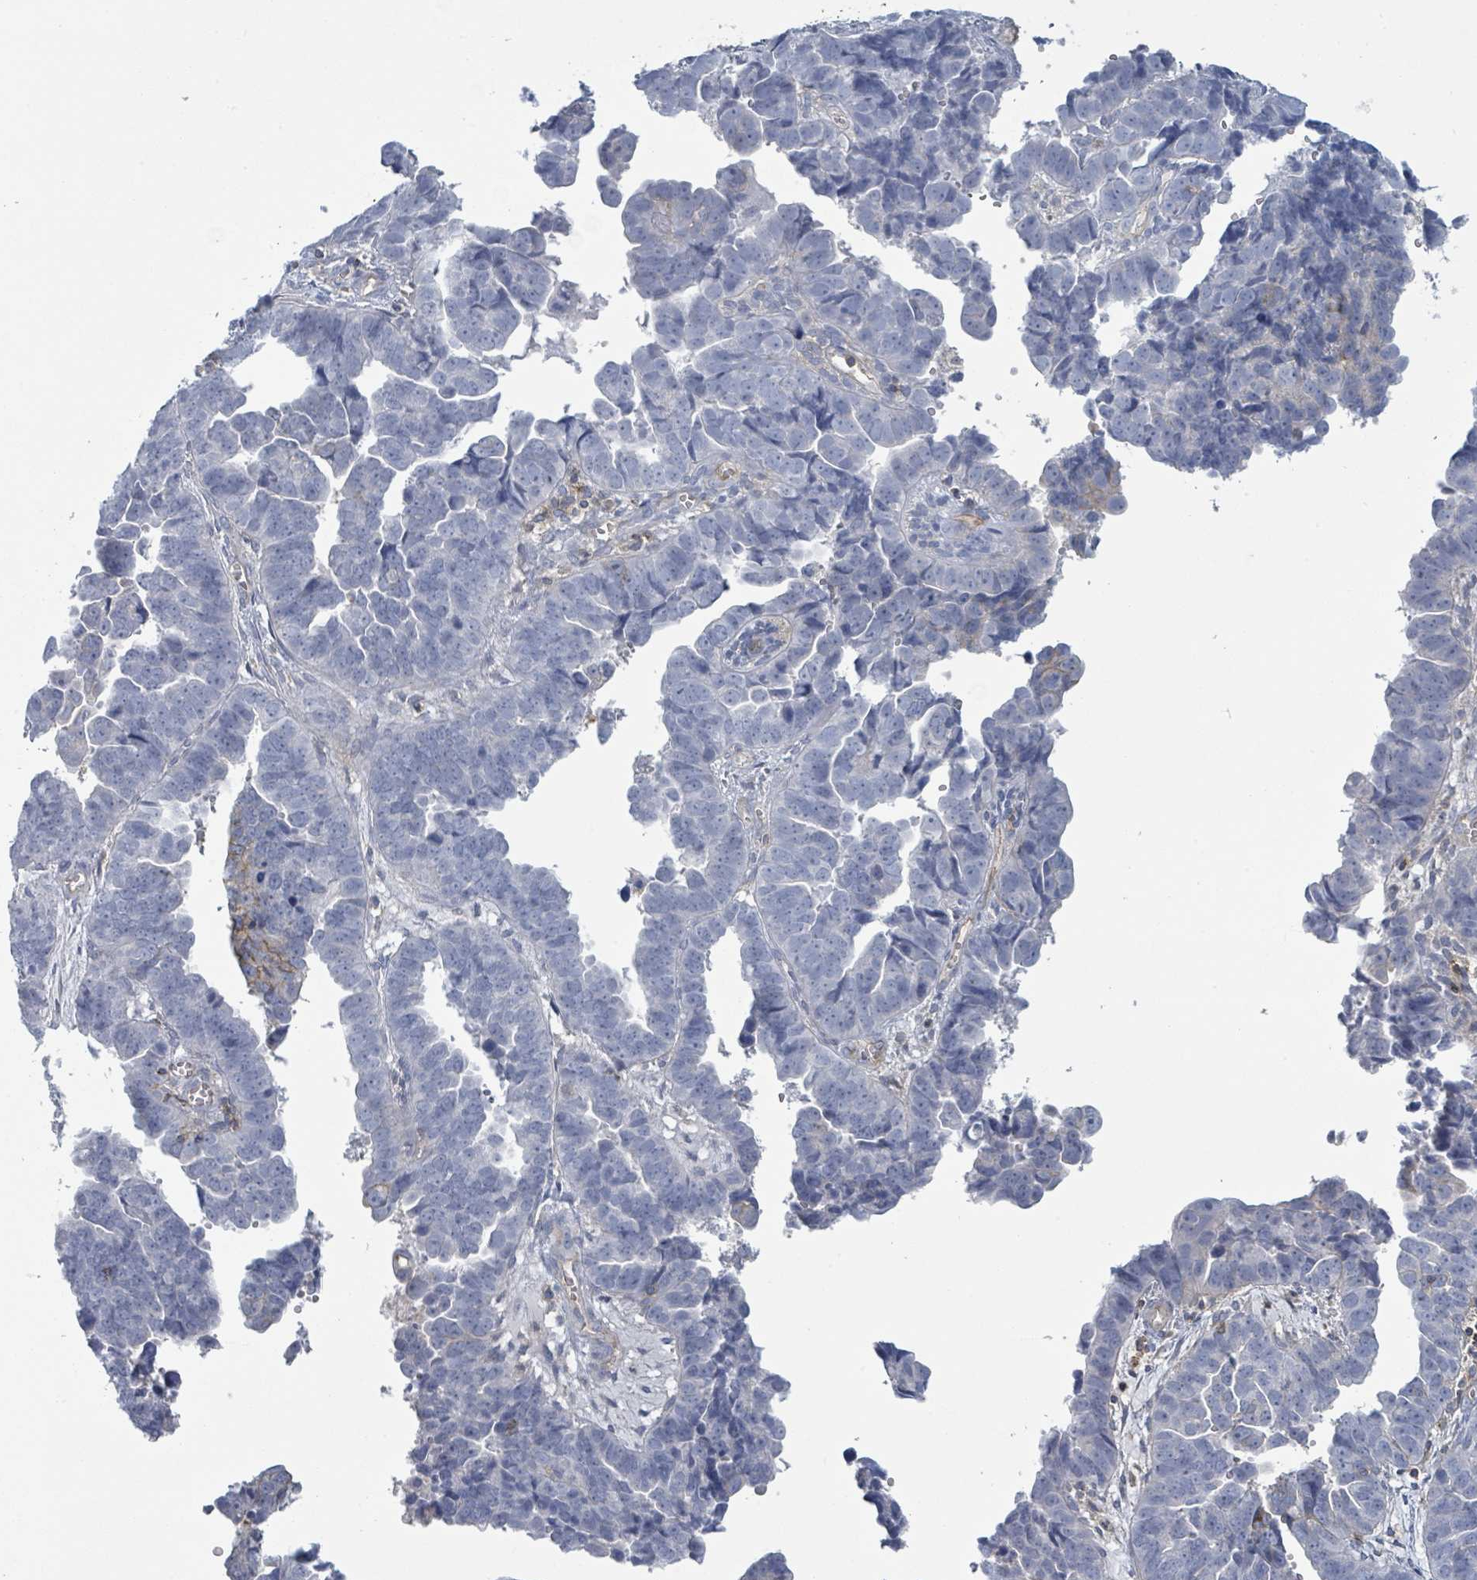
{"staining": {"intensity": "negative", "quantity": "none", "location": "none"}, "tissue": "endometrial cancer", "cell_type": "Tumor cells", "image_type": "cancer", "snomed": [{"axis": "morphology", "description": "Adenocarcinoma, NOS"}, {"axis": "topography", "description": "Endometrium"}], "caption": "This image is of adenocarcinoma (endometrial) stained with immunohistochemistry (IHC) to label a protein in brown with the nuclei are counter-stained blue. There is no expression in tumor cells.", "gene": "TNFRSF14", "patient": {"sex": "female", "age": 75}}